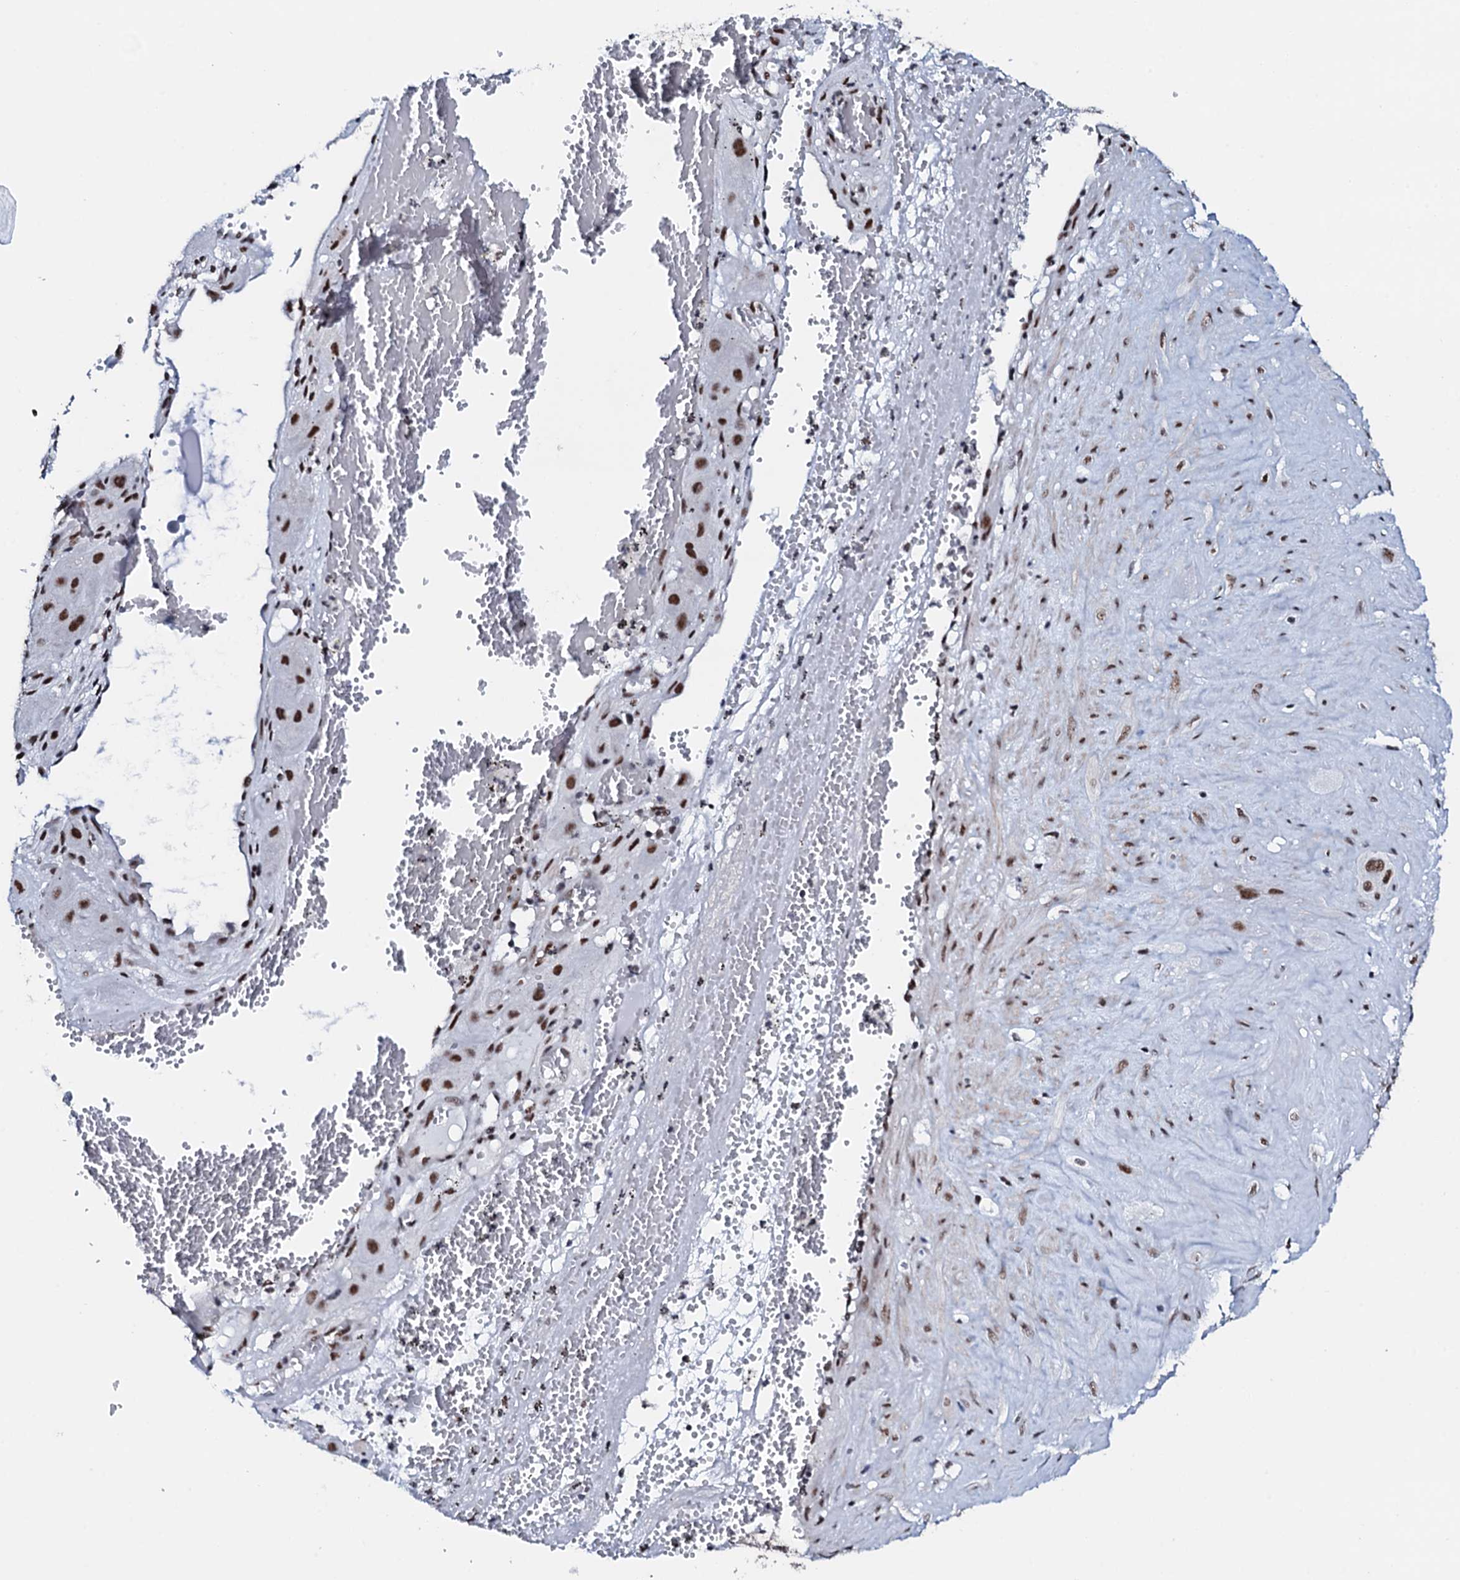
{"staining": {"intensity": "moderate", "quantity": ">75%", "location": "nuclear"}, "tissue": "cervical cancer", "cell_type": "Tumor cells", "image_type": "cancer", "snomed": [{"axis": "morphology", "description": "Squamous cell carcinoma, NOS"}, {"axis": "topography", "description": "Cervix"}], "caption": "The image shows a brown stain indicating the presence of a protein in the nuclear of tumor cells in cervical squamous cell carcinoma.", "gene": "NKAPD1", "patient": {"sex": "female", "age": 34}}